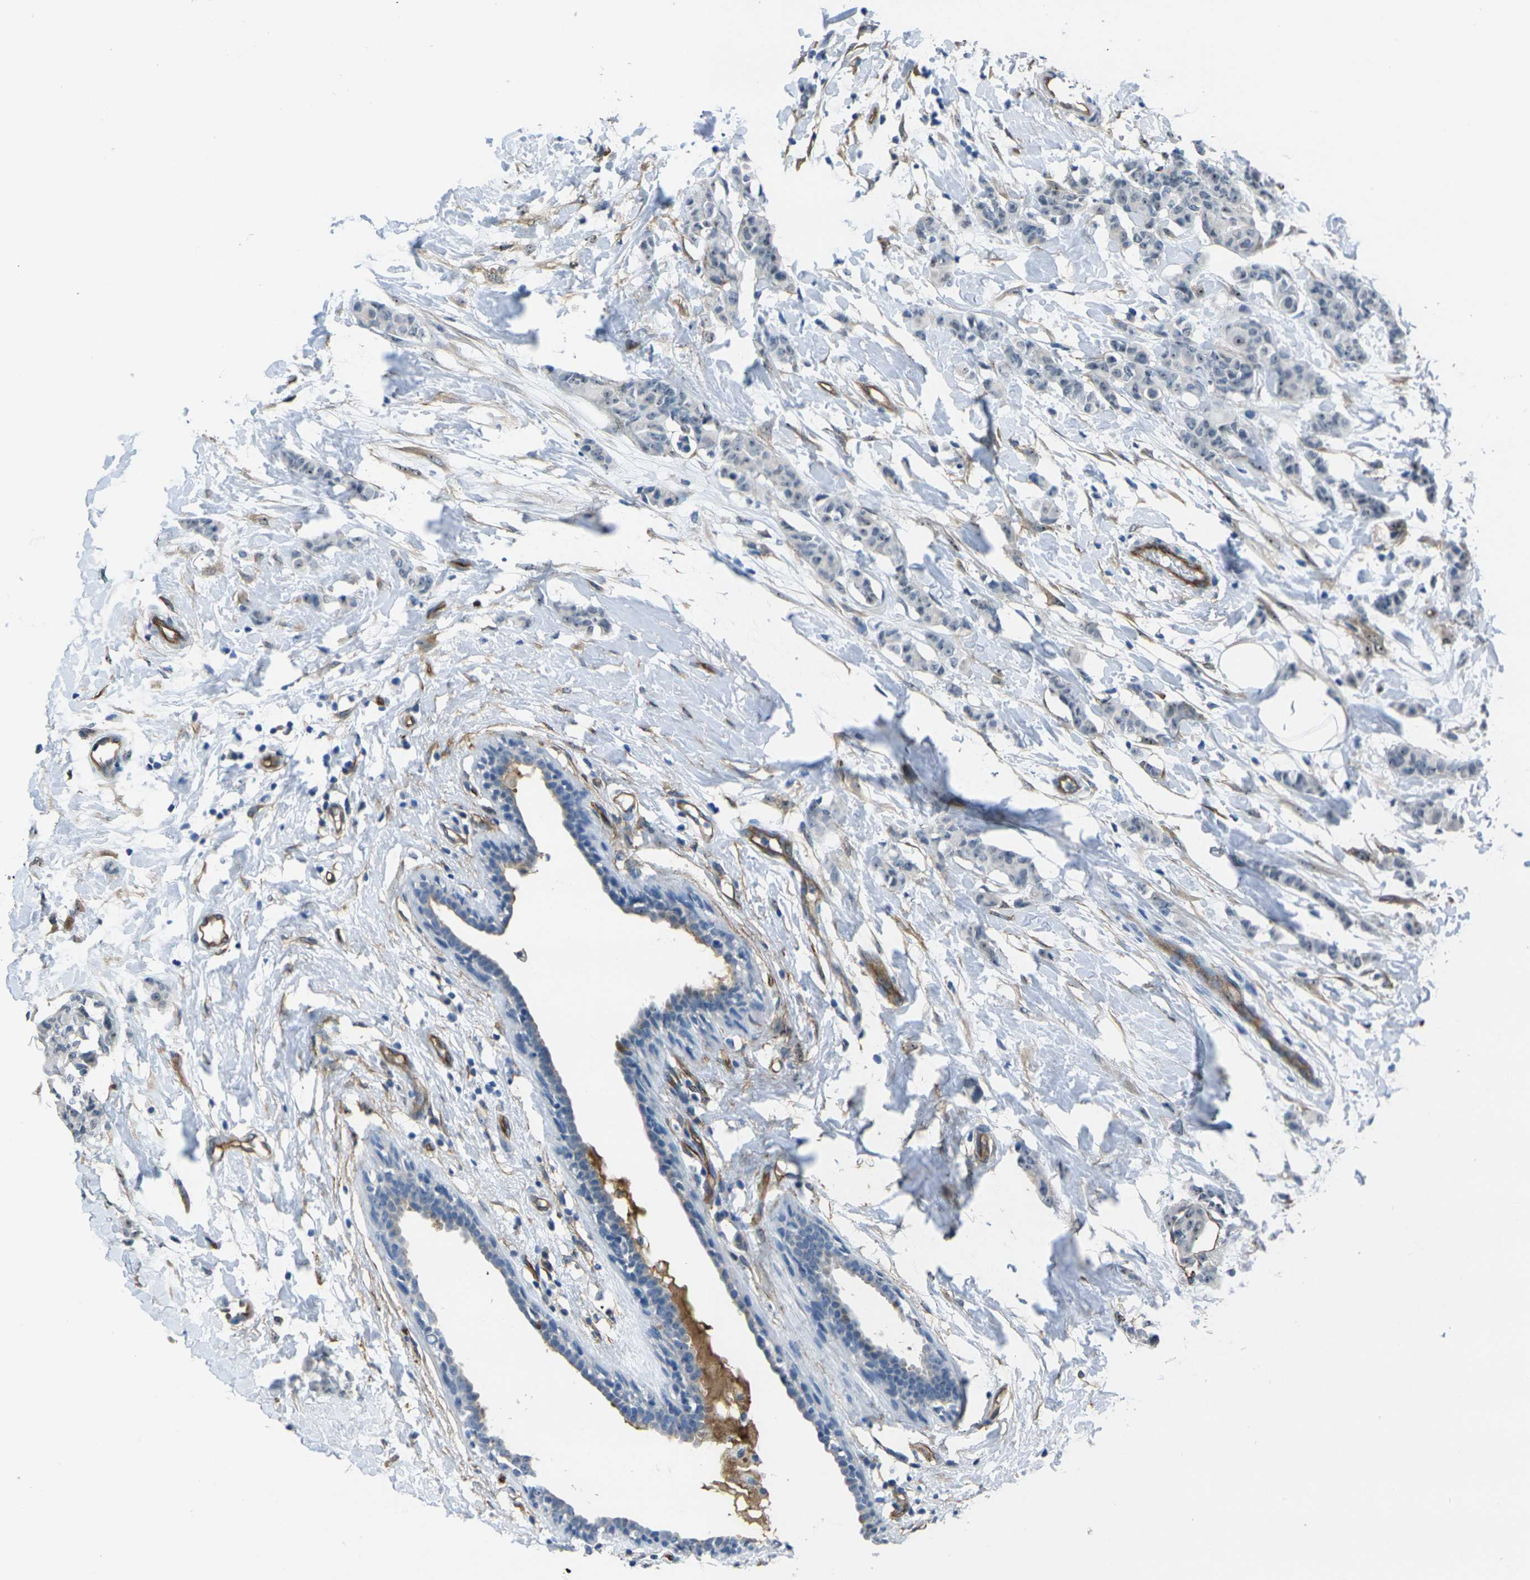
{"staining": {"intensity": "negative", "quantity": "none", "location": "none"}, "tissue": "breast cancer", "cell_type": "Tumor cells", "image_type": "cancer", "snomed": [{"axis": "morphology", "description": "Normal tissue, NOS"}, {"axis": "morphology", "description": "Duct carcinoma"}, {"axis": "topography", "description": "Breast"}], "caption": "High power microscopy micrograph of an IHC photomicrograph of breast invasive ductal carcinoma, revealing no significant staining in tumor cells.", "gene": "HSPA12B", "patient": {"sex": "female", "age": 40}}